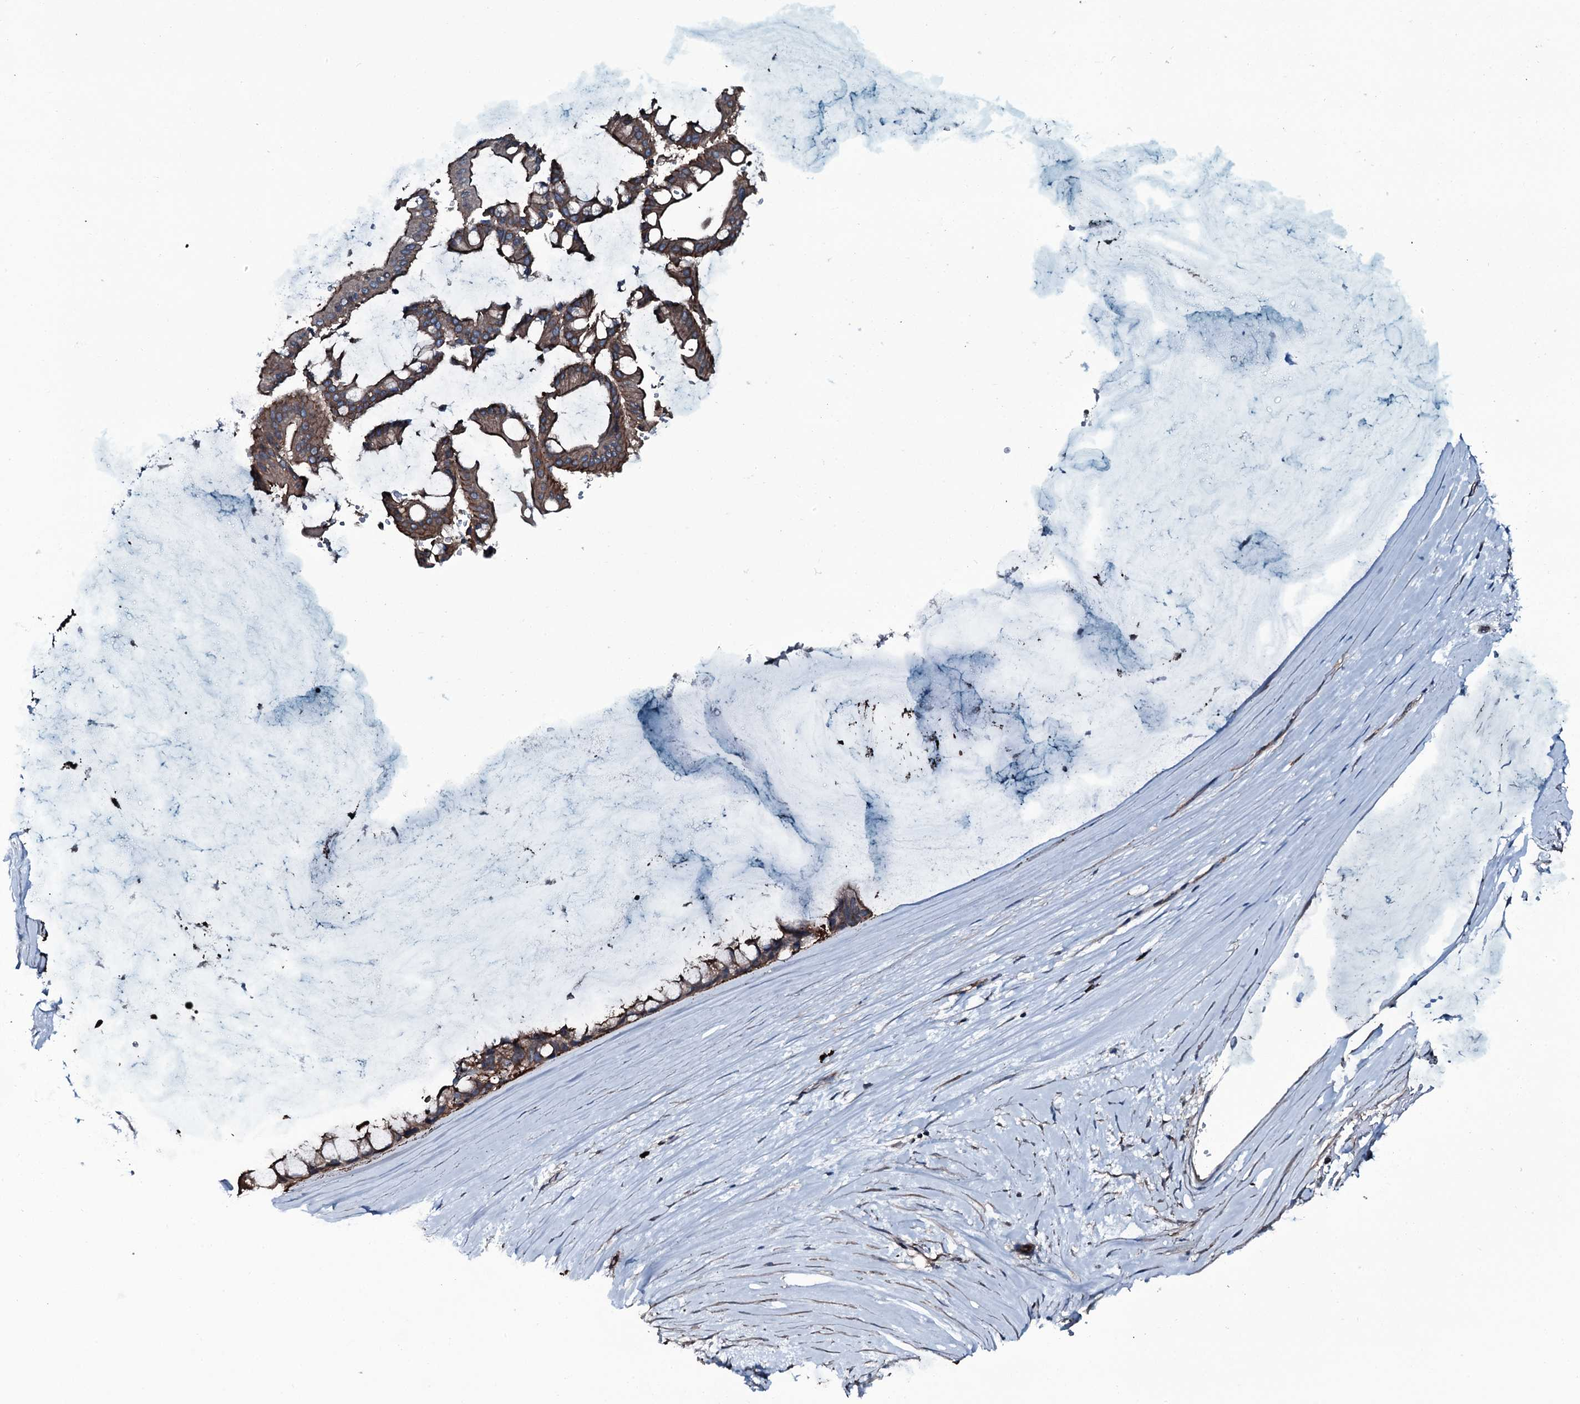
{"staining": {"intensity": "moderate", "quantity": ">75%", "location": "cytoplasmic/membranous"}, "tissue": "ovarian cancer", "cell_type": "Tumor cells", "image_type": "cancer", "snomed": [{"axis": "morphology", "description": "Cystadenocarcinoma, mucinous, NOS"}, {"axis": "topography", "description": "Ovary"}], "caption": "A photomicrograph of ovarian cancer stained for a protein exhibits moderate cytoplasmic/membranous brown staining in tumor cells.", "gene": "SLC25A38", "patient": {"sex": "female", "age": 39}}